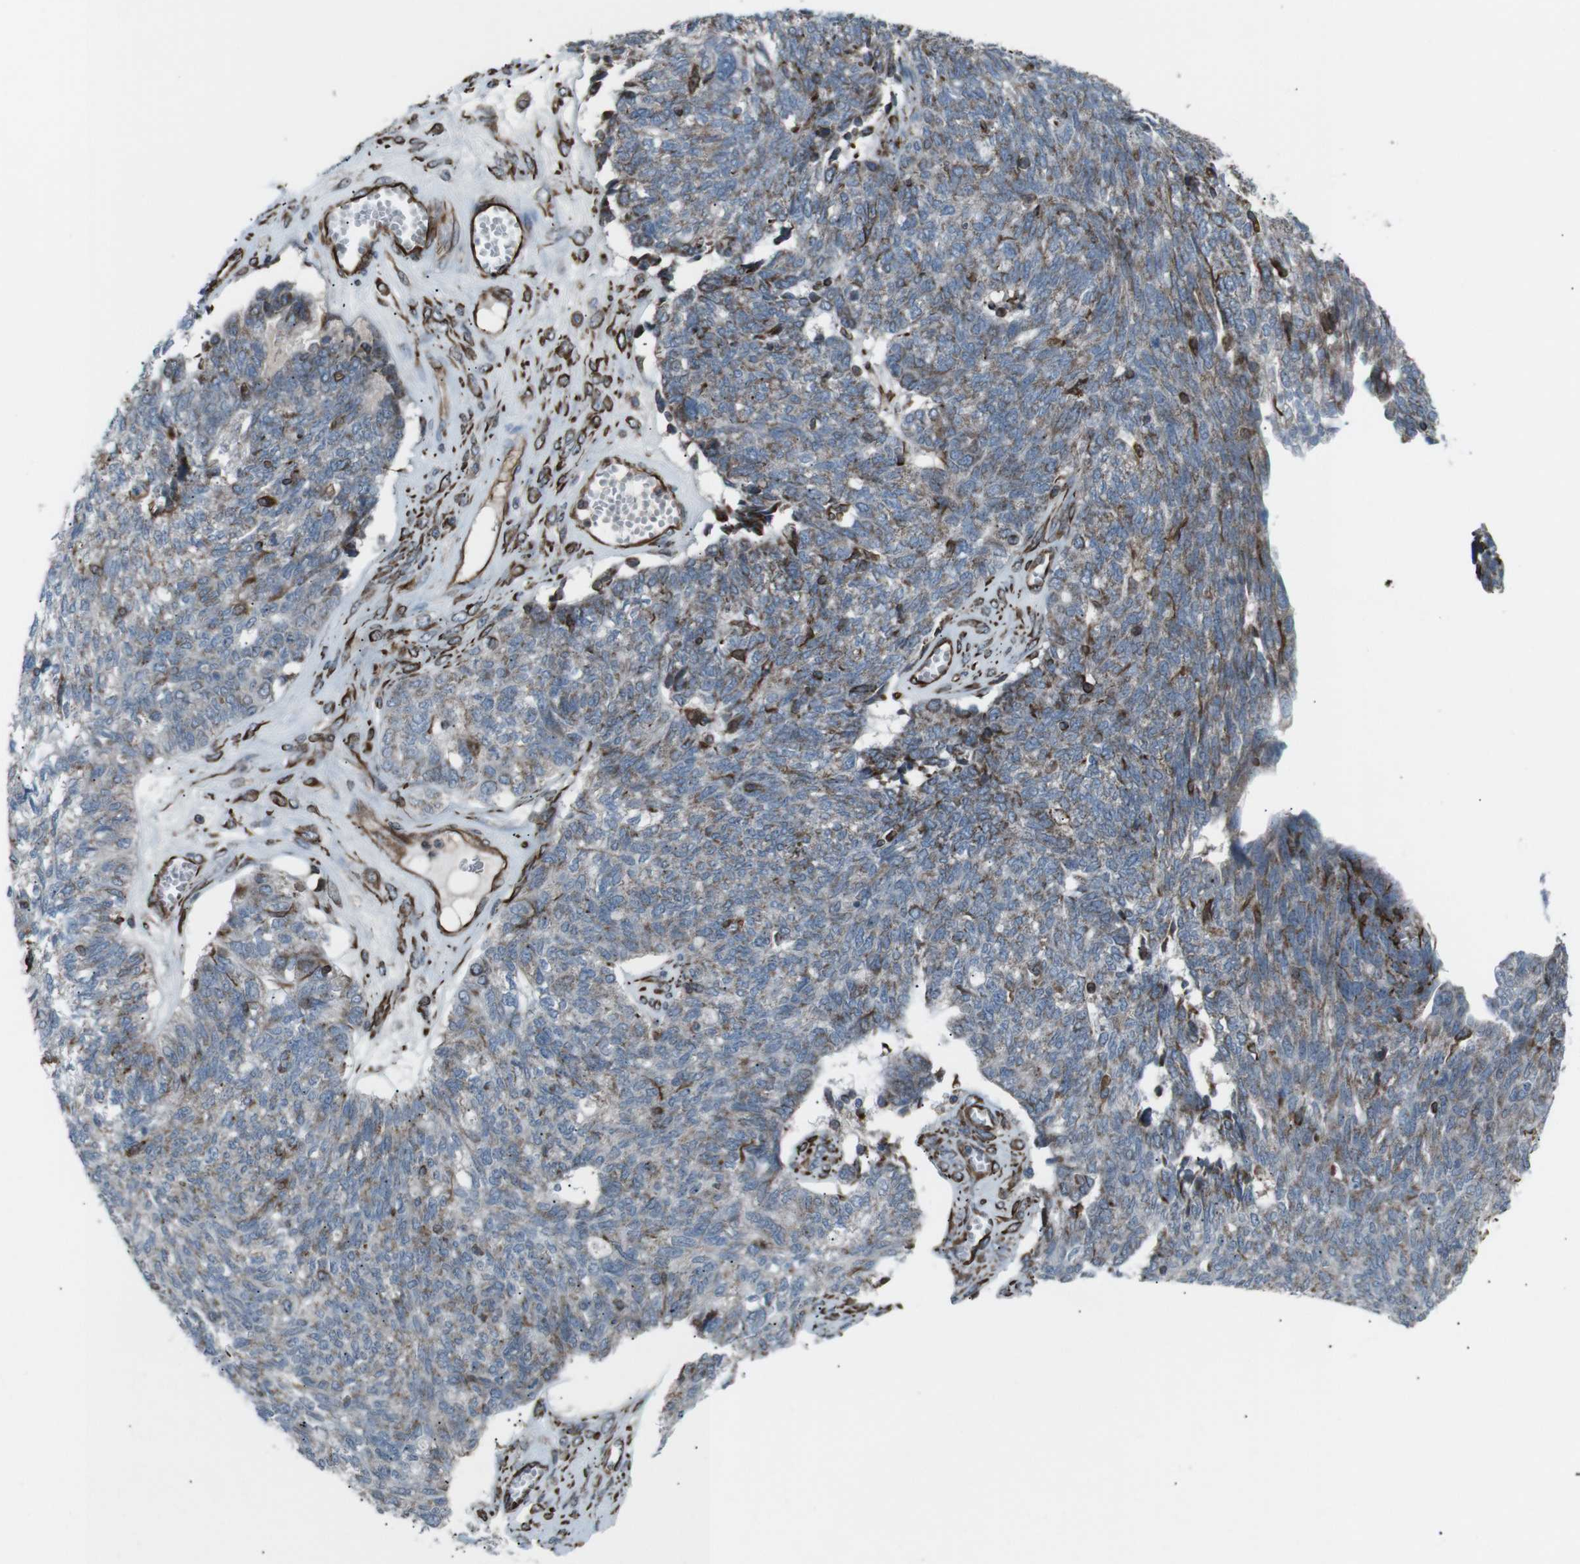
{"staining": {"intensity": "moderate", "quantity": "25%-75%", "location": "cytoplasmic/membranous"}, "tissue": "ovarian cancer", "cell_type": "Tumor cells", "image_type": "cancer", "snomed": [{"axis": "morphology", "description": "Cystadenocarcinoma, serous, NOS"}, {"axis": "topography", "description": "Ovary"}], "caption": "A medium amount of moderate cytoplasmic/membranous positivity is seen in about 25%-75% of tumor cells in ovarian cancer tissue.", "gene": "TMEM141", "patient": {"sex": "female", "age": 79}}